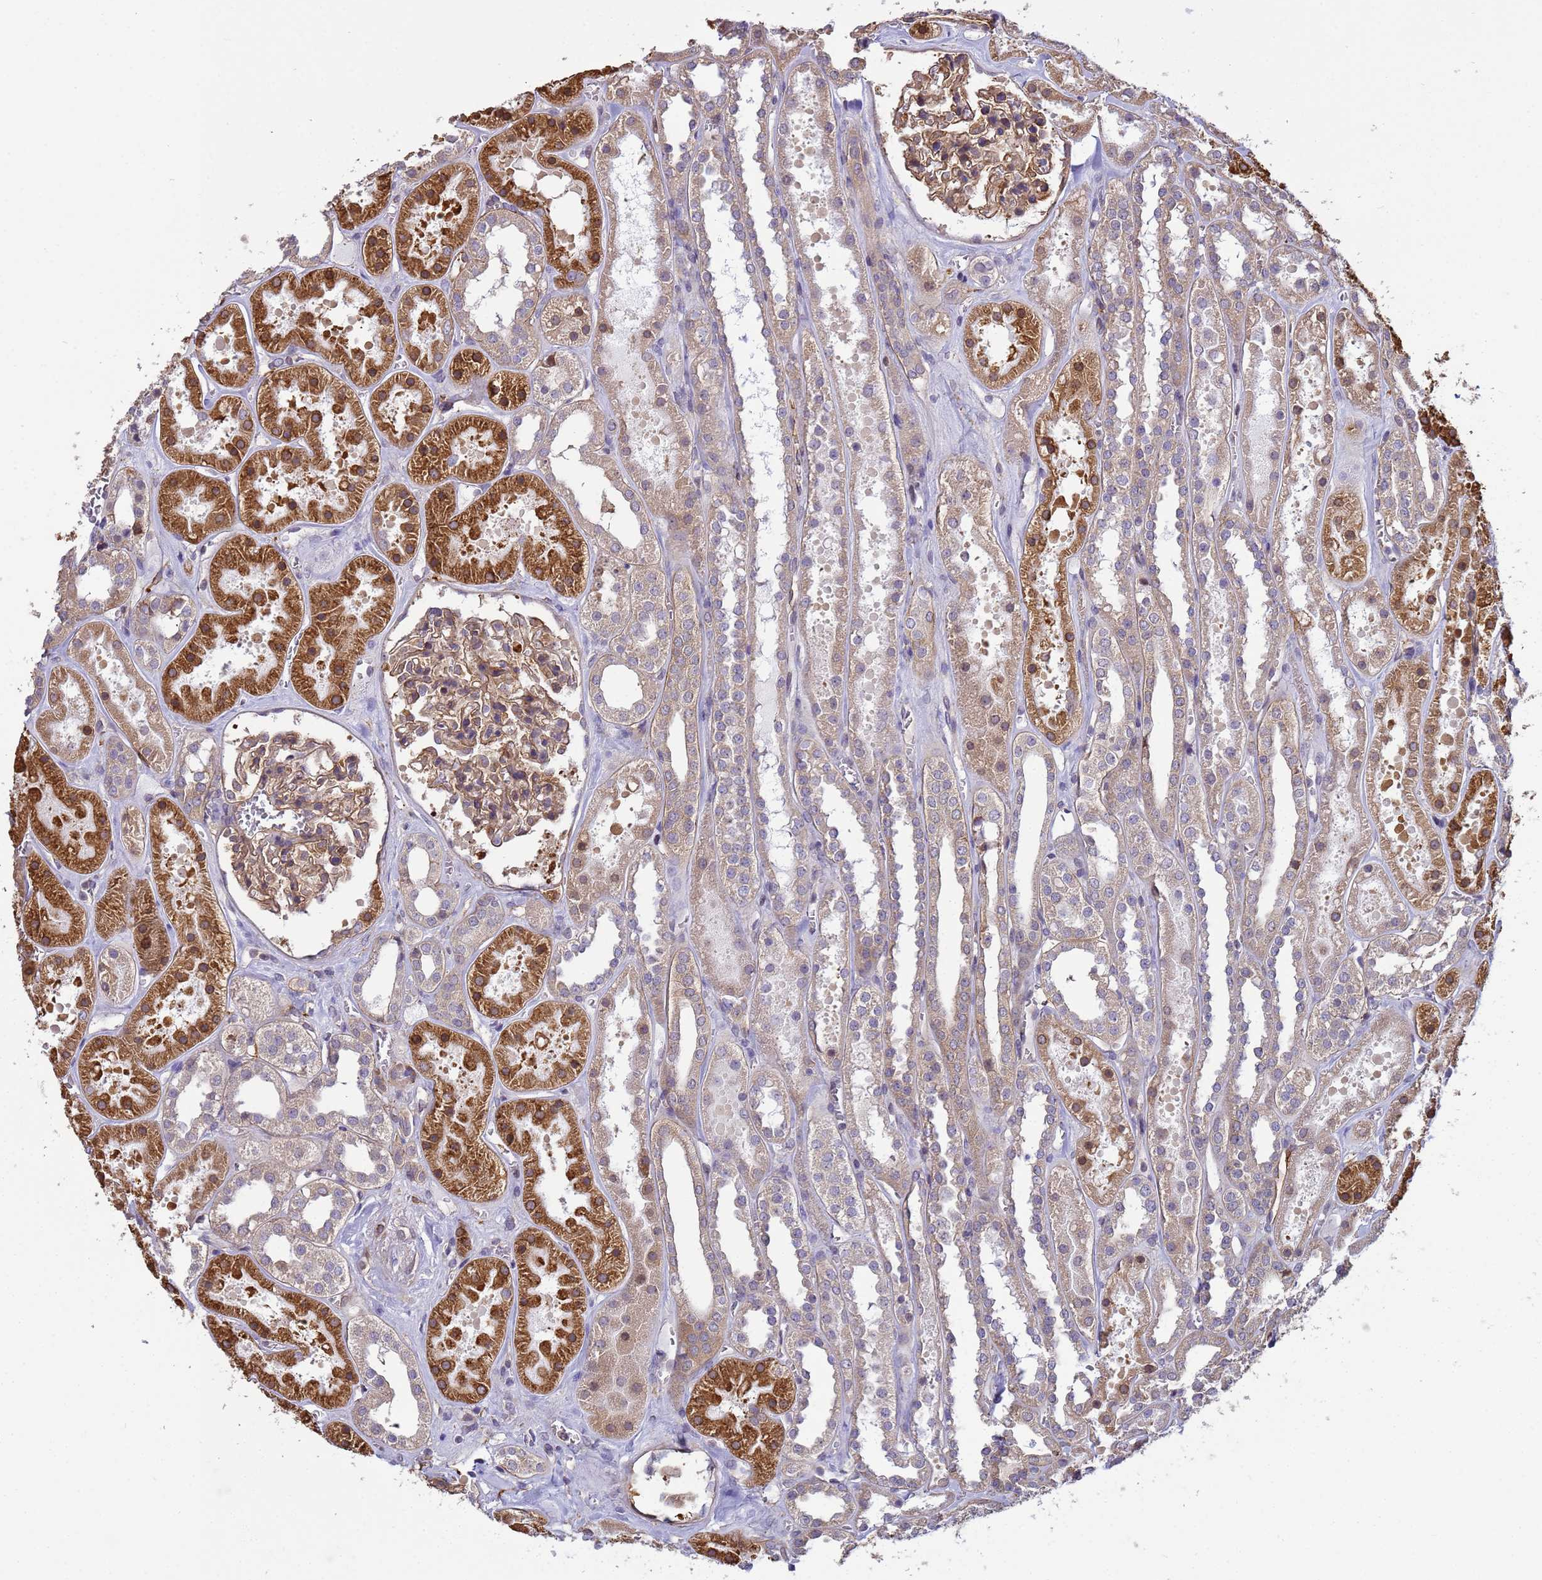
{"staining": {"intensity": "weak", "quantity": ">75%", "location": "cytoplasmic/membranous"}, "tissue": "kidney", "cell_type": "Cells in glomeruli", "image_type": "normal", "snomed": [{"axis": "morphology", "description": "Normal tissue, NOS"}, {"axis": "topography", "description": "Kidney"}], "caption": "Immunohistochemistry histopathology image of unremarkable kidney stained for a protein (brown), which displays low levels of weak cytoplasmic/membranous positivity in about >75% of cells in glomeruli.", "gene": "ITGB4", "patient": {"sex": "female", "age": 41}}